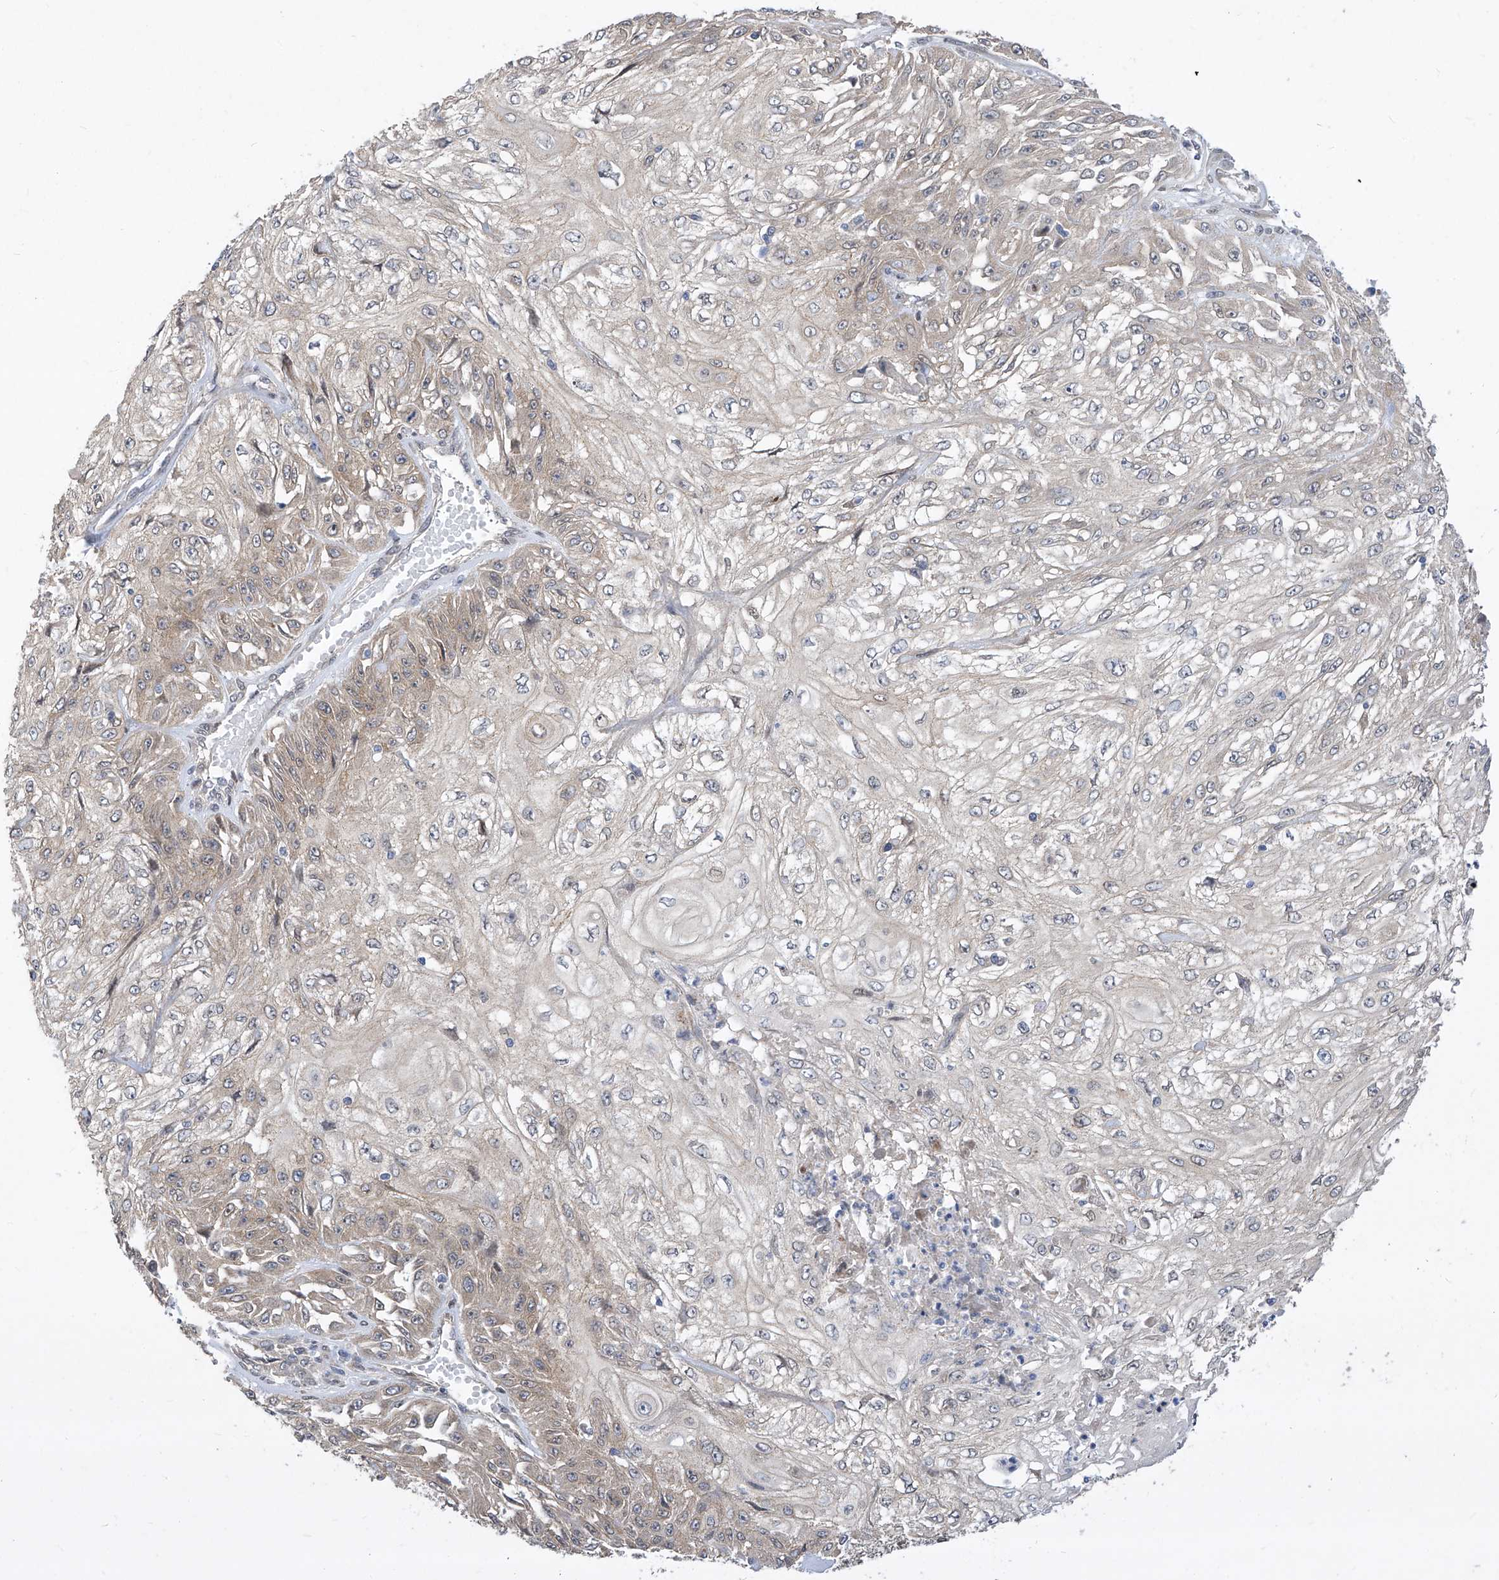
{"staining": {"intensity": "weak", "quantity": "25%-75%", "location": "cytoplasmic/membranous"}, "tissue": "skin cancer", "cell_type": "Tumor cells", "image_type": "cancer", "snomed": [{"axis": "morphology", "description": "Squamous cell carcinoma, NOS"}, {"axis": "morphology", "description": "Squamous cell carcinoma, metastatic, NOS"}, {"axis": "topography", "description": "Skin"}, {"axis": "topography", "description": "Lymph node"}], "caption": "Immunohistochemistry micrograph of neoplastic tissue: human skin cancer stained using immunohistochemistry (IHC) reveals low levels of weak protein expression localized specifically in the cytoplasmic/membranous of tumor cells, appearing as a cytoplasmic/membranous brown color.", "gene": "CETN2", "patient": {"sex": "male", "age": 75}}